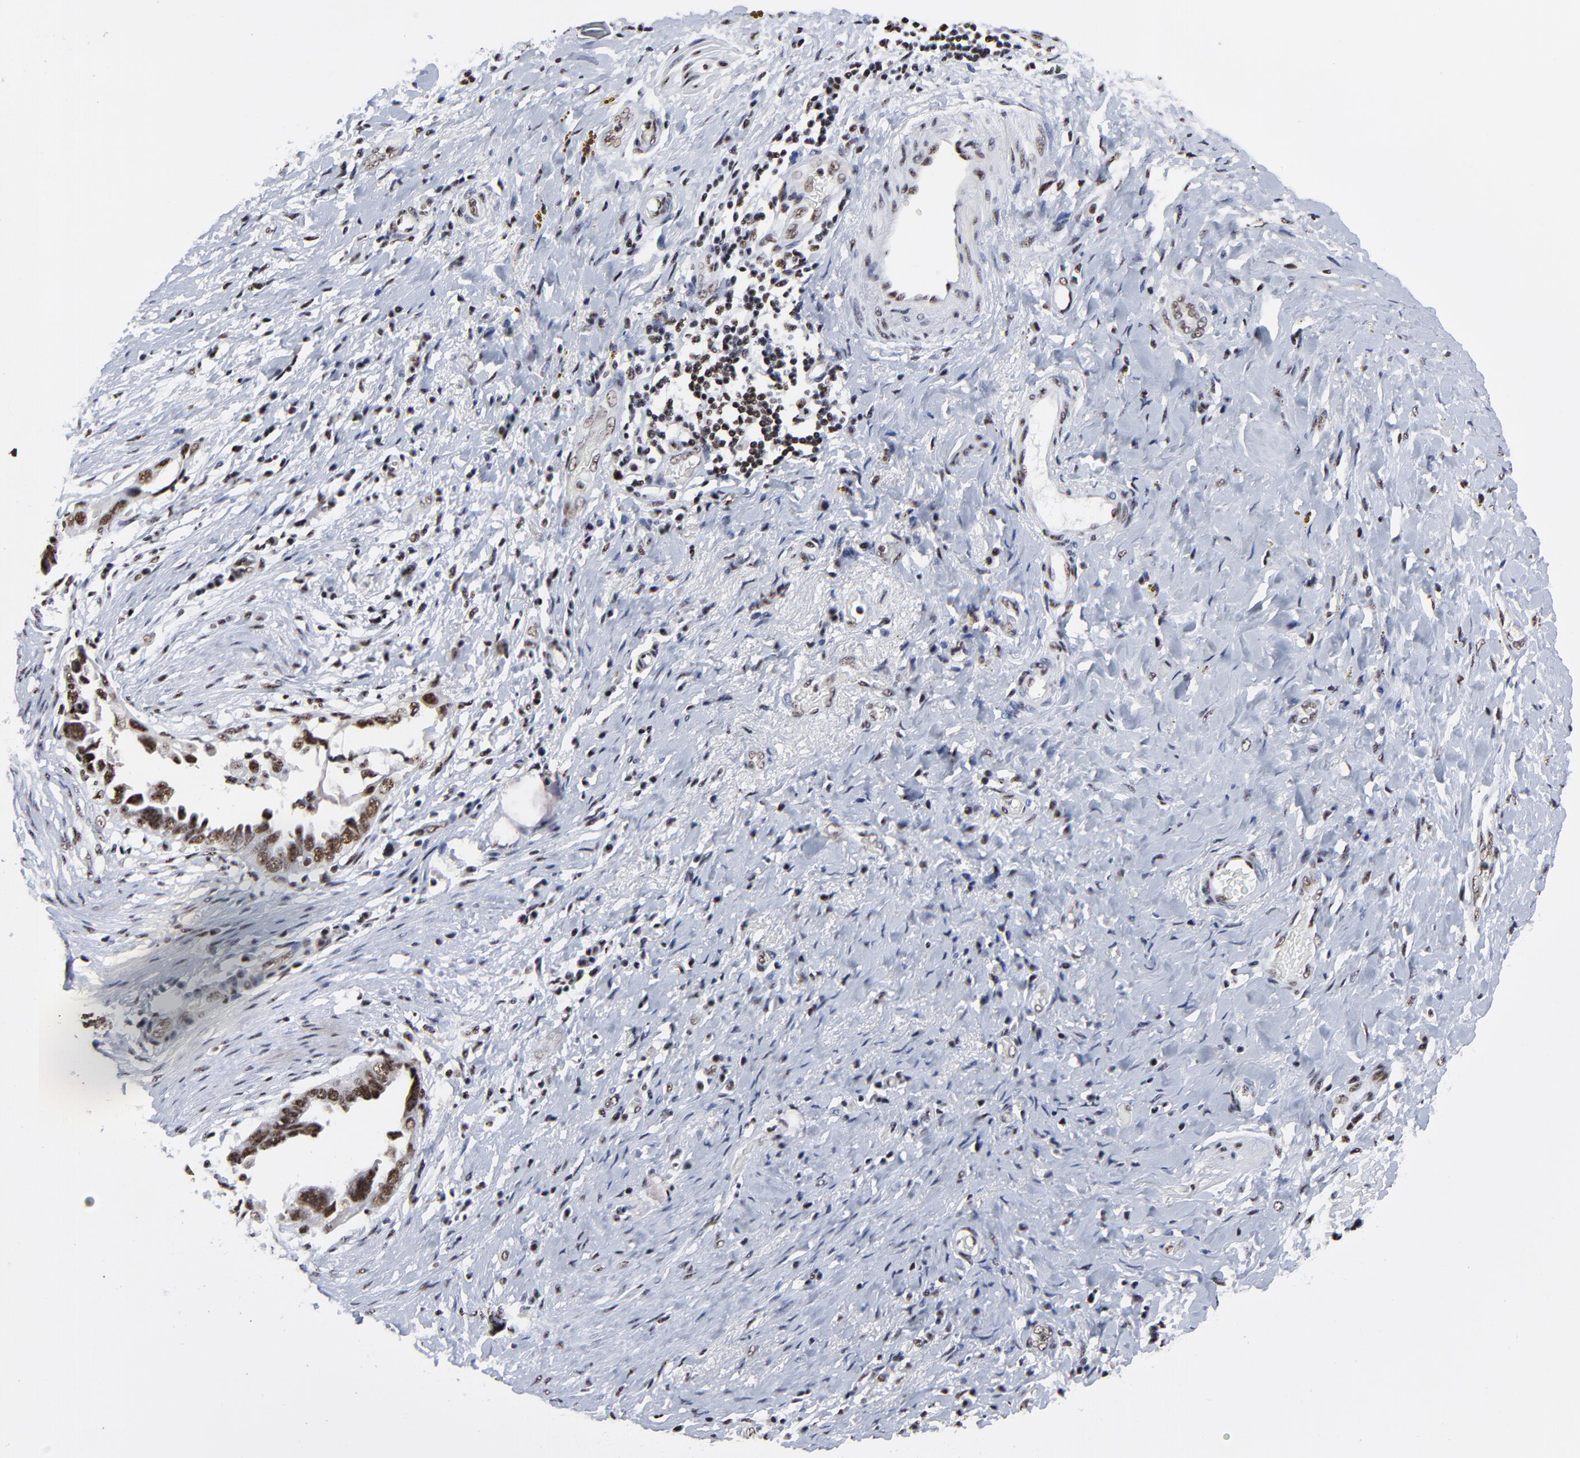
{"staining": {"intensity": "moderate", "quantity": "25%-75%", "location": "nuclear"}, "tissue": "ovarian cancer", "cell_type": "Tumor cells", "image_type": "cancer", "snomed": [{"axis": "morphology", "description": "Cystadenocarcinoma, serous, NOS"}, {"axis": "topography", "description": "Ovary"}], "caption": "Brown immunohistochemical staining in ovarian cancer shows moderate nuclear expression in about 25%-75% of tumor cells.", "gene": "MBD4", "patient": {"sex": "female", "age": 63}}